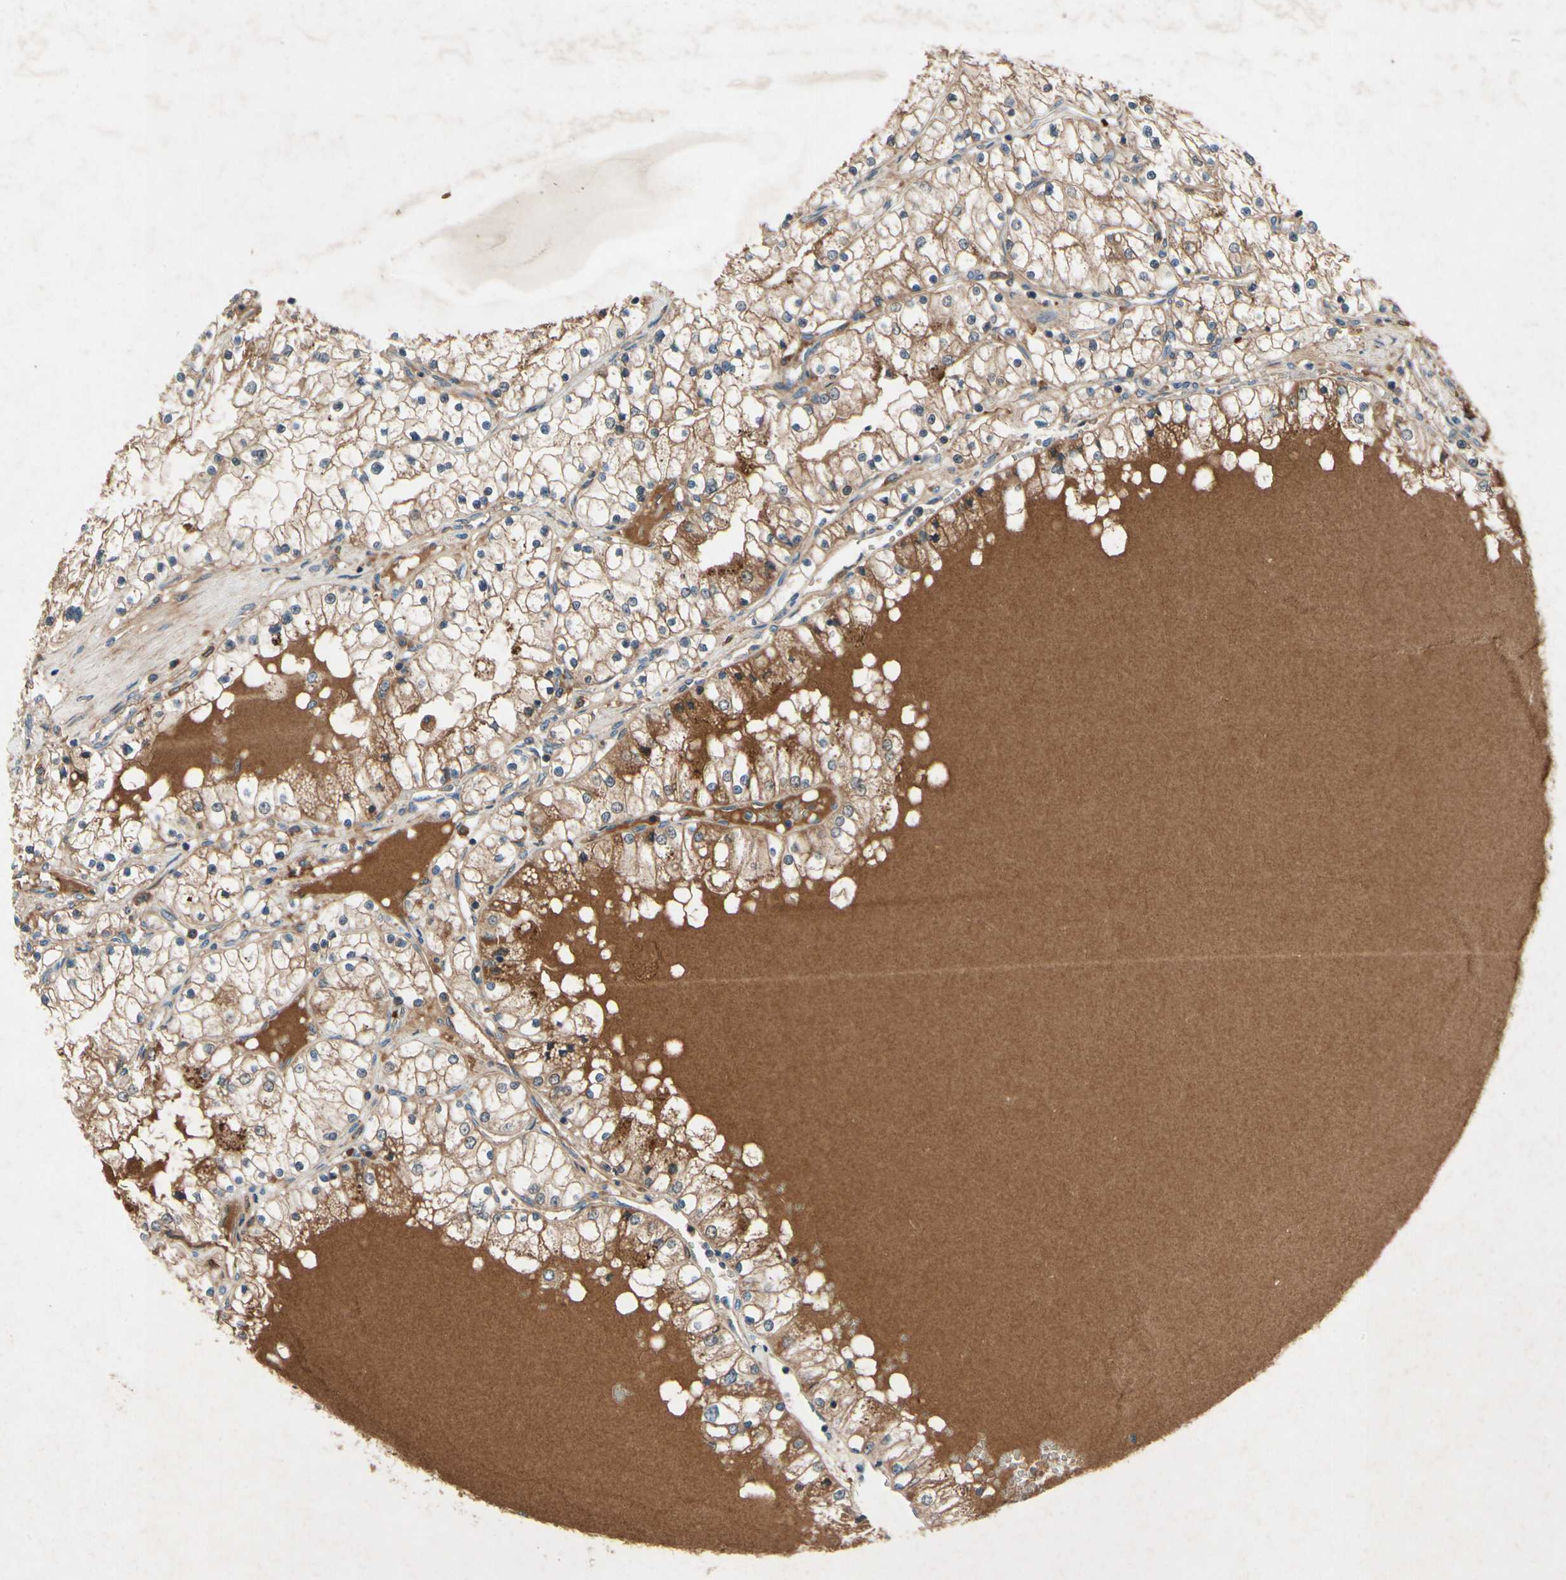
{"staining": {"intensity": "weak", "quantity": ">75%", "location": "cytoplasmic/membranous"}, "tissue": "renal cancer", "cell_type": "Tumor cells", "image_type": "cancer", "snomed": [{"axis": "morphology", "description": "Adenocarcinoma, NOS"}, {"axis": "topography", "description": "Kidney"}], "caption": "Weak cytoplasmic/membranous expression is appreciated in about >75% of tumor cells in renal adenocarcinoma. (DAB IHC with brightfield microscopy, high magnification).", "gene": "IL1RL1", "patient": {"sex": "male", "age": 68}}